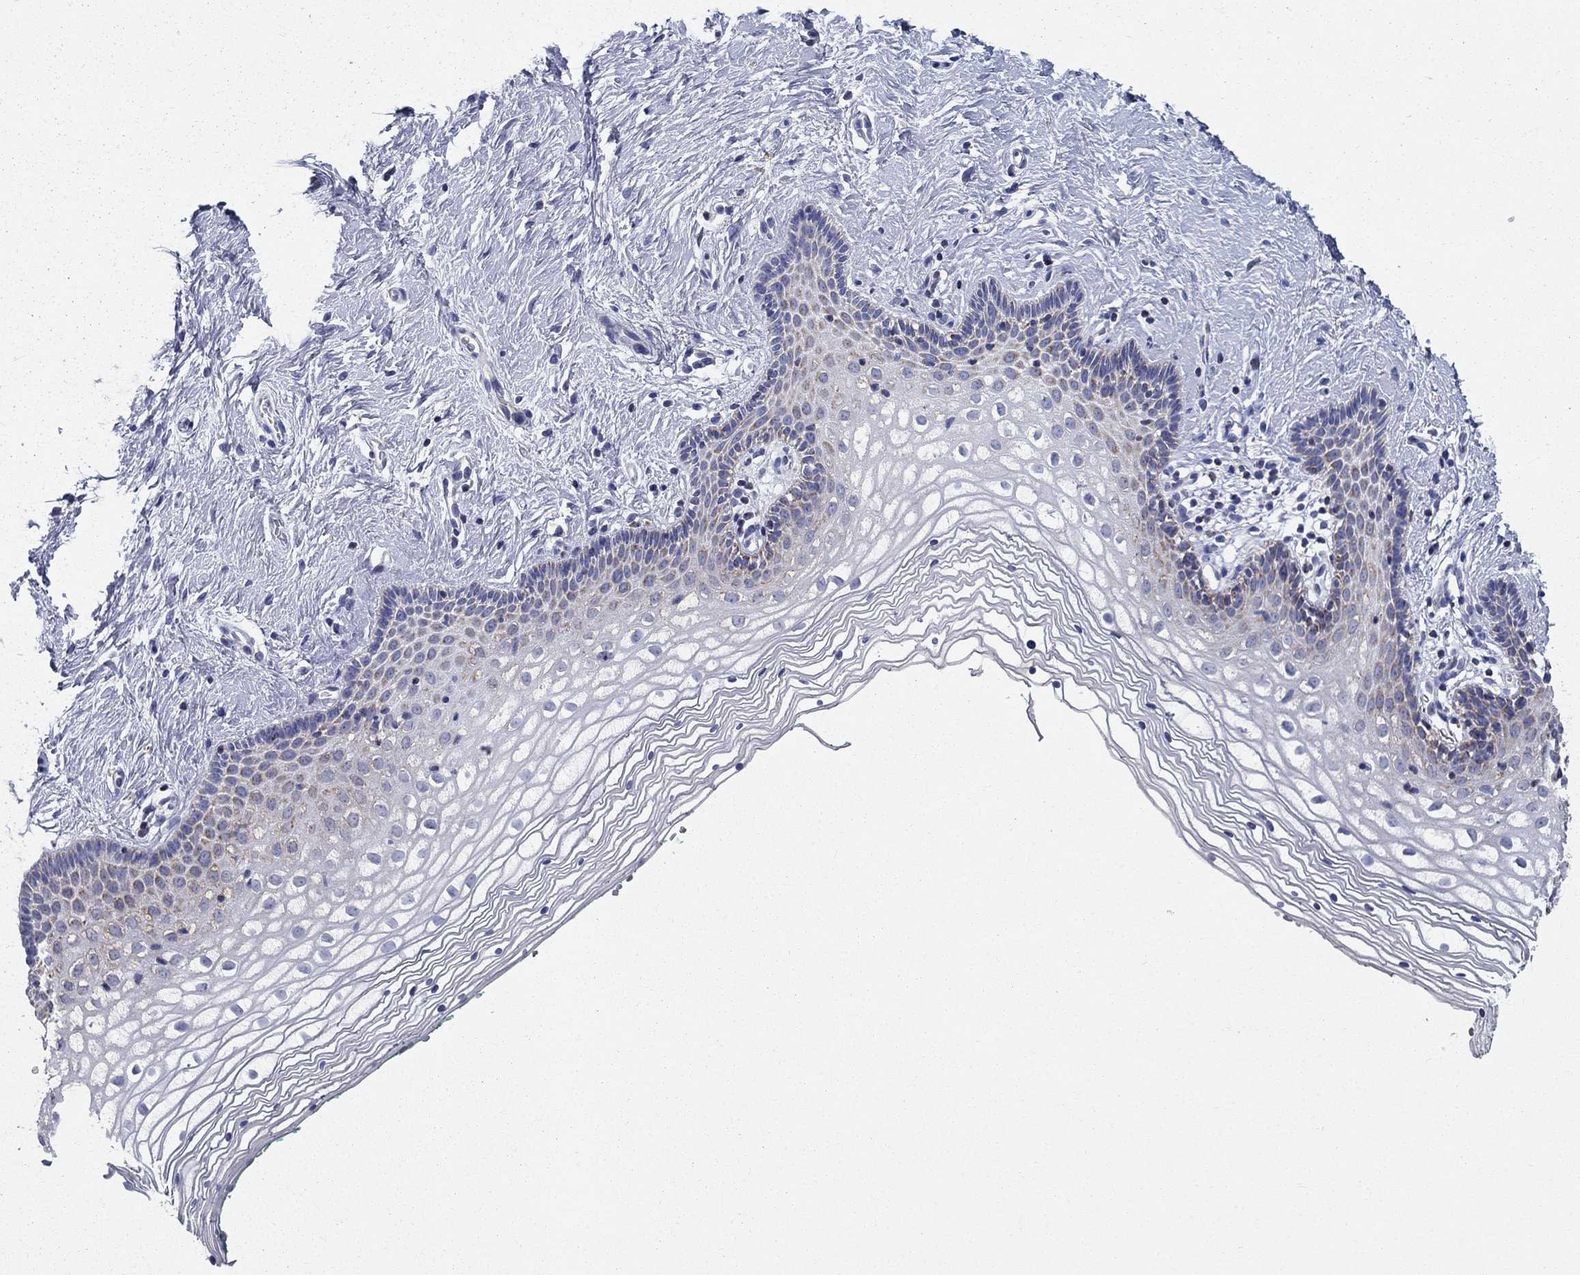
{"staining": {"intensity": "negative", "quantity": "none", "location": "none"}, "tissue": "vagina", "cell_type": "Squamous epithelial cells", "image_type": "normal", "snomed": [{"axis": "morphology", "description": "Normal tissue, NOS"}, {"axis": "topography", "description": "Vagina"}], "caption": "The image shows no staining of squamous epithelial cells in normal vagina. Brightfield microscopy of immunohistochemistry (IHC) stained with DAB (brown) and hematoxylin (blue), captured at high magnification.", "gene": "NDUFA4L2", "patient": {"sex": "female", "age": 36}}